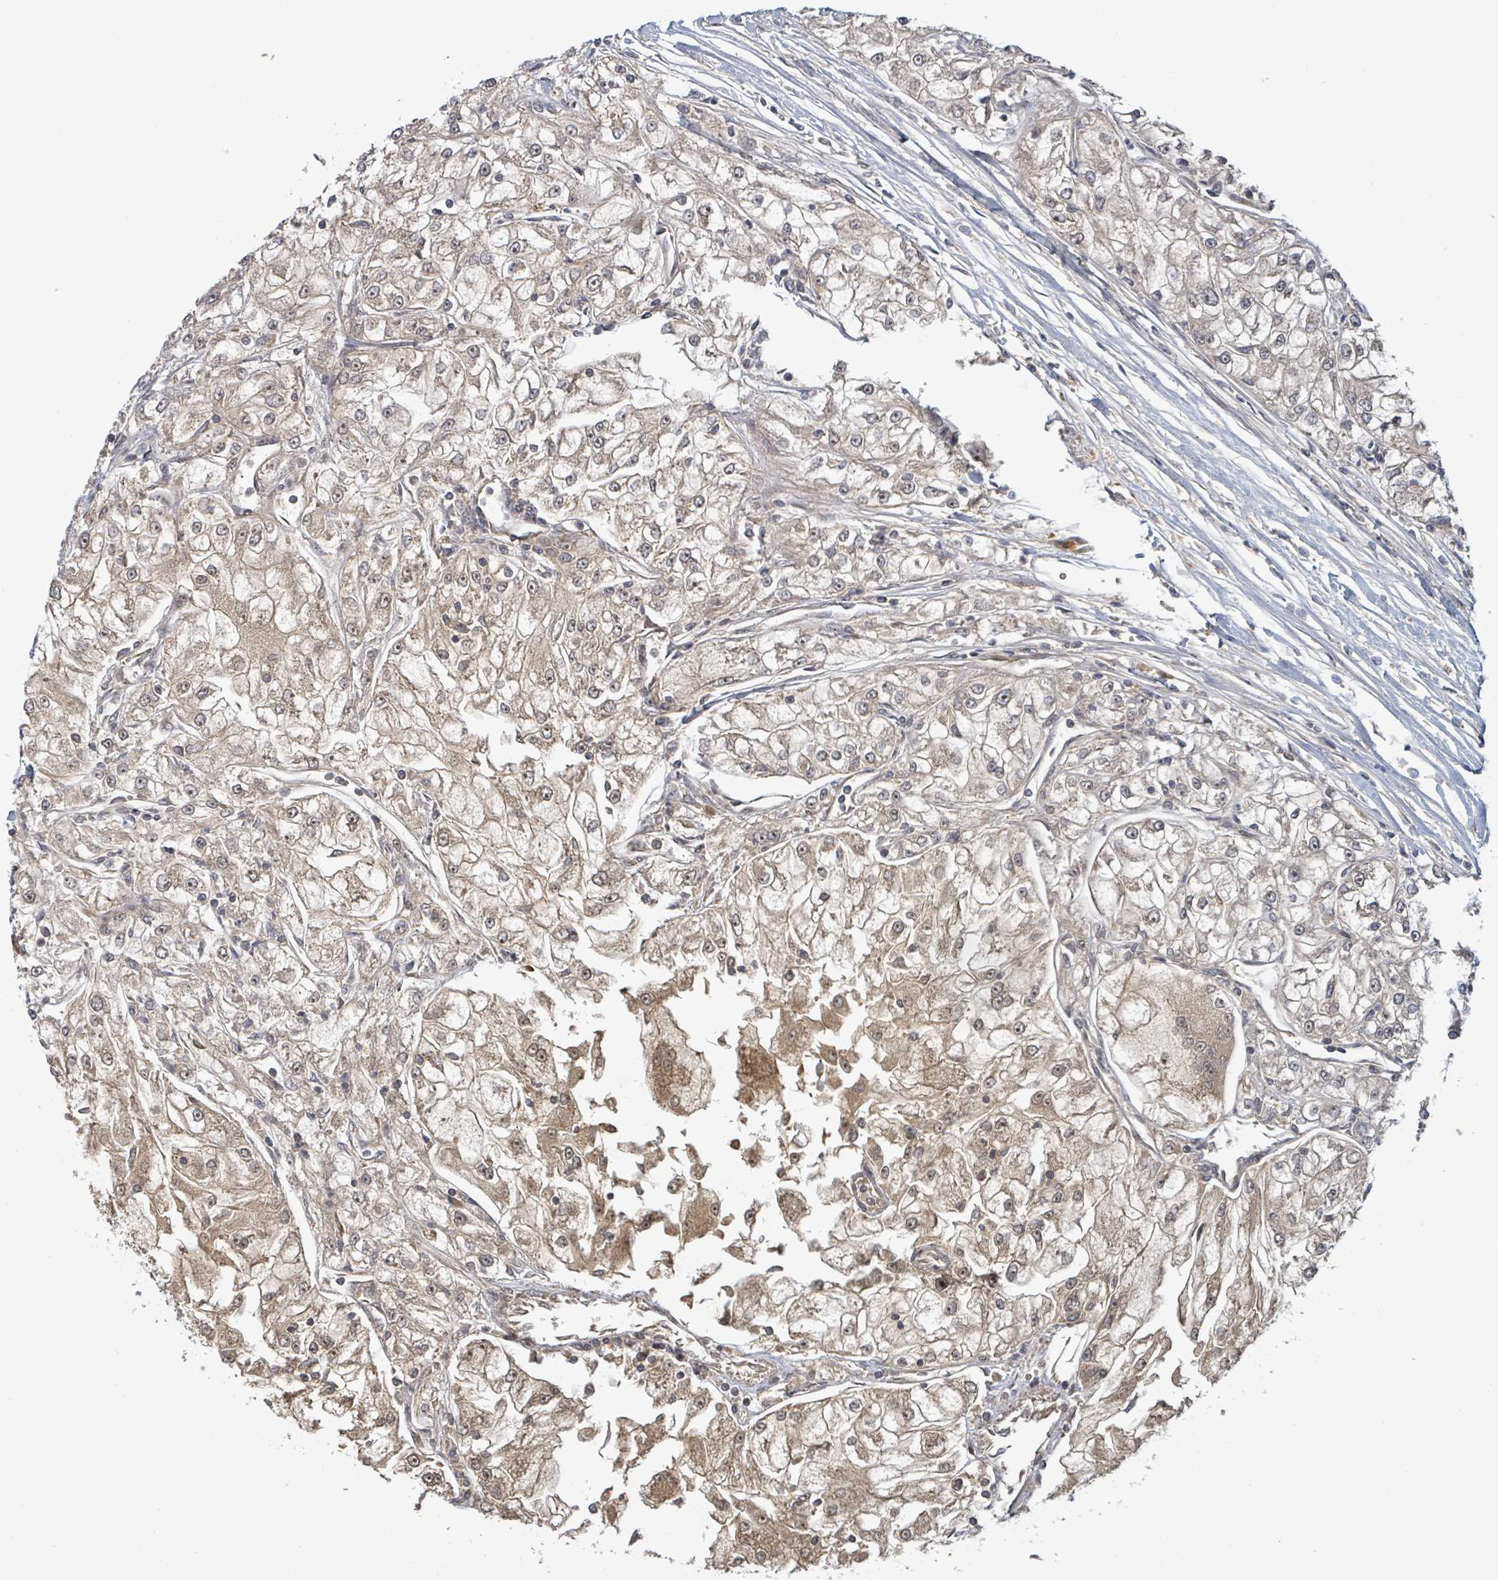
{"staining": {"intensity": "weak", "quantity": ">75%", "location": "cytoplasmic/membranous,nuclear"}, "tissue": "renal cancer", "cell_type": "Tumor cells", "image_type": "cancer", "snomed": [{"axis": "morphology", "description": "Adenocarcinoma, NOS"}, {"axis": "topography", "description": "Kidney"}], "caption": "Renal adenocarcinoma tissue demonstrates weak cytoplasmic/membranous and nuclear expression in approximately >75% of tumor cells", "gene": "ITGA11", "patient": {"sex": "female", "age": 72}}